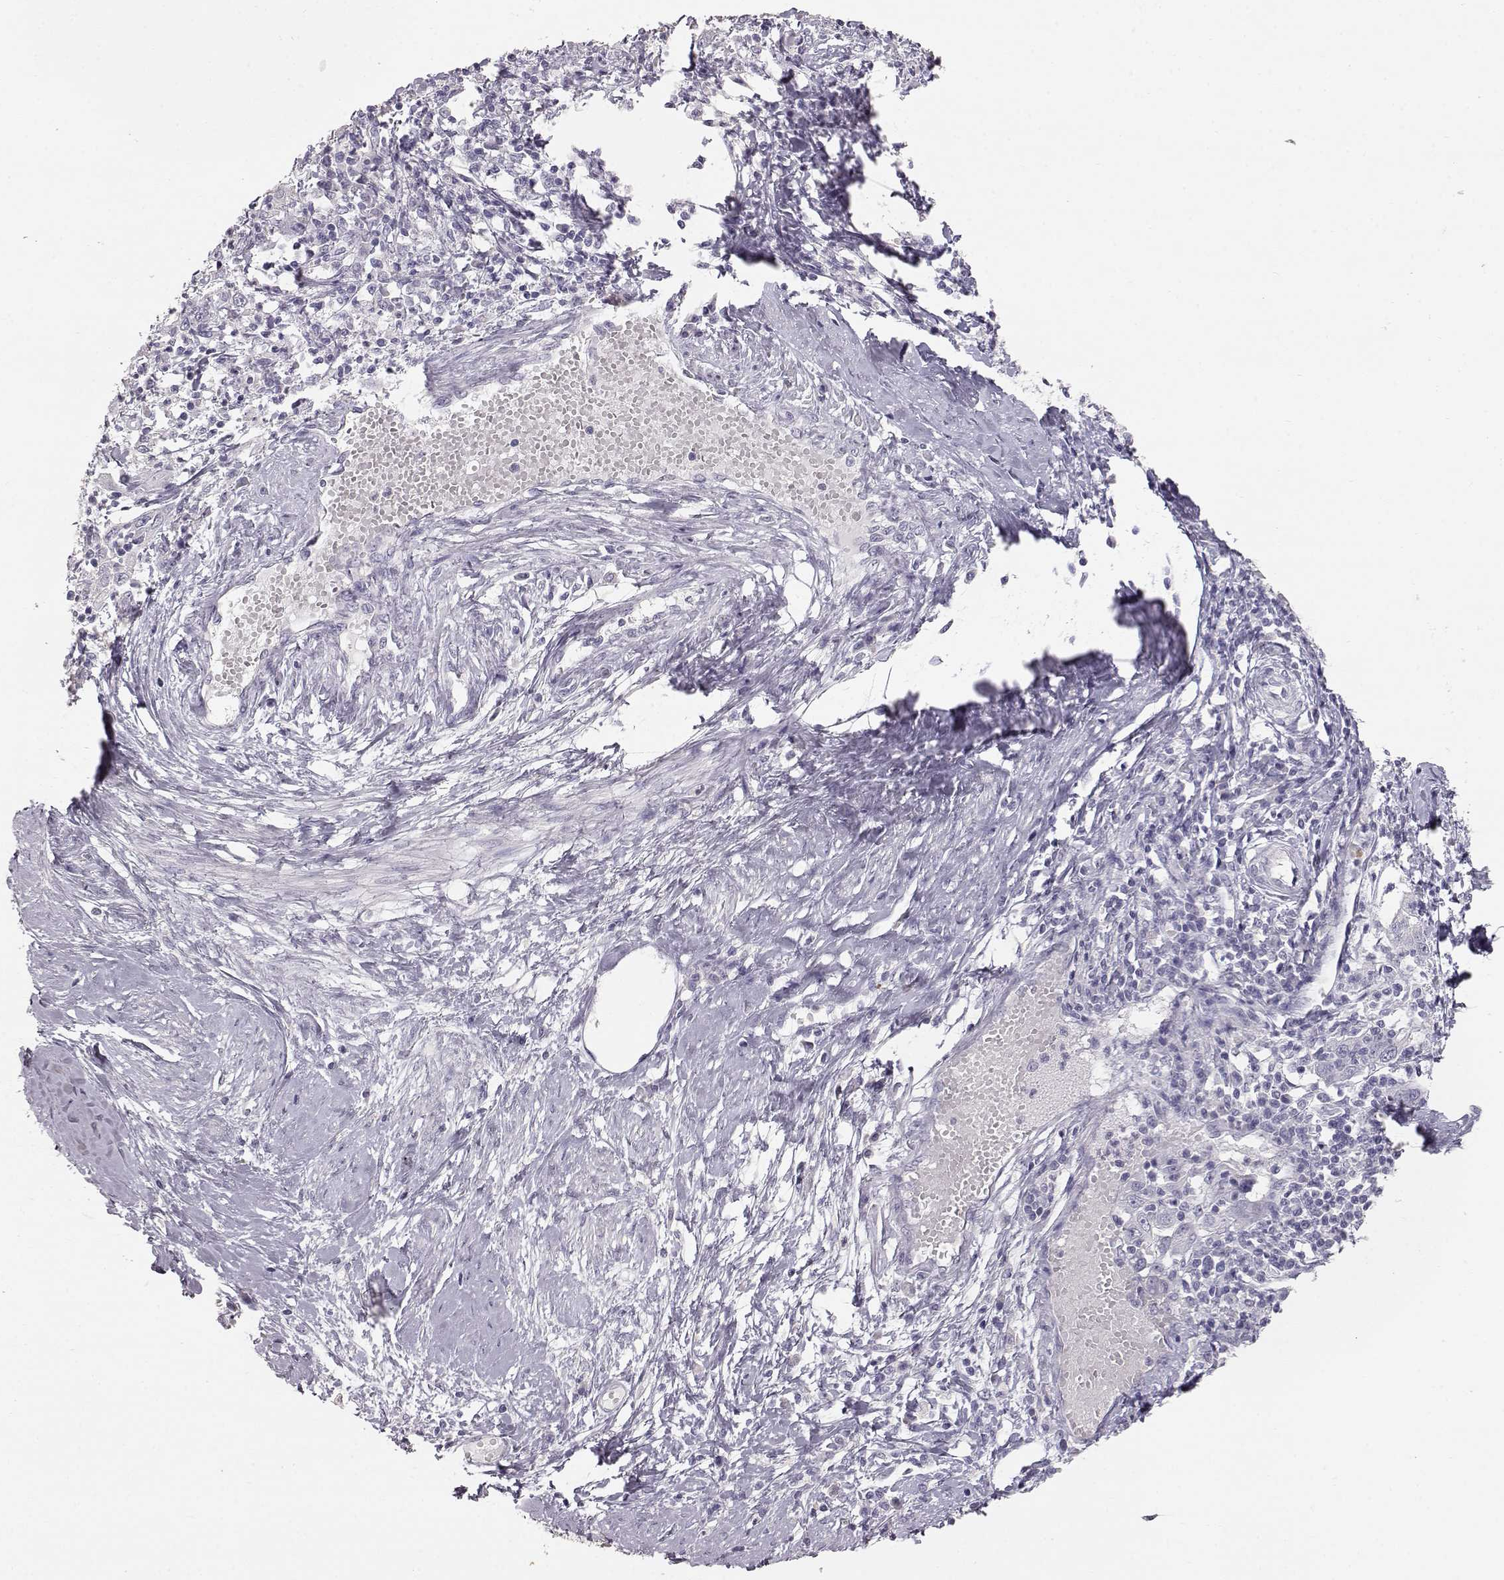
{"staining": {"intensity": "negative", "quantity": "none", "location": "none"}, "tissue": "cervical cancer", "cell_type": "Tumor cells", "image_type": "cancer", "snomed": [{"axis": "morphology", "description": "Squamous cell carcinoma, NOS"}, {"axis": "topography", "description": "Cervix"}], "caption": "The IHC photomicrograph has no significant expression in tumor cells of cervical cancer tissue.", "gene": "KRT33A", "patient": {"sex": "female", "age": 46}}